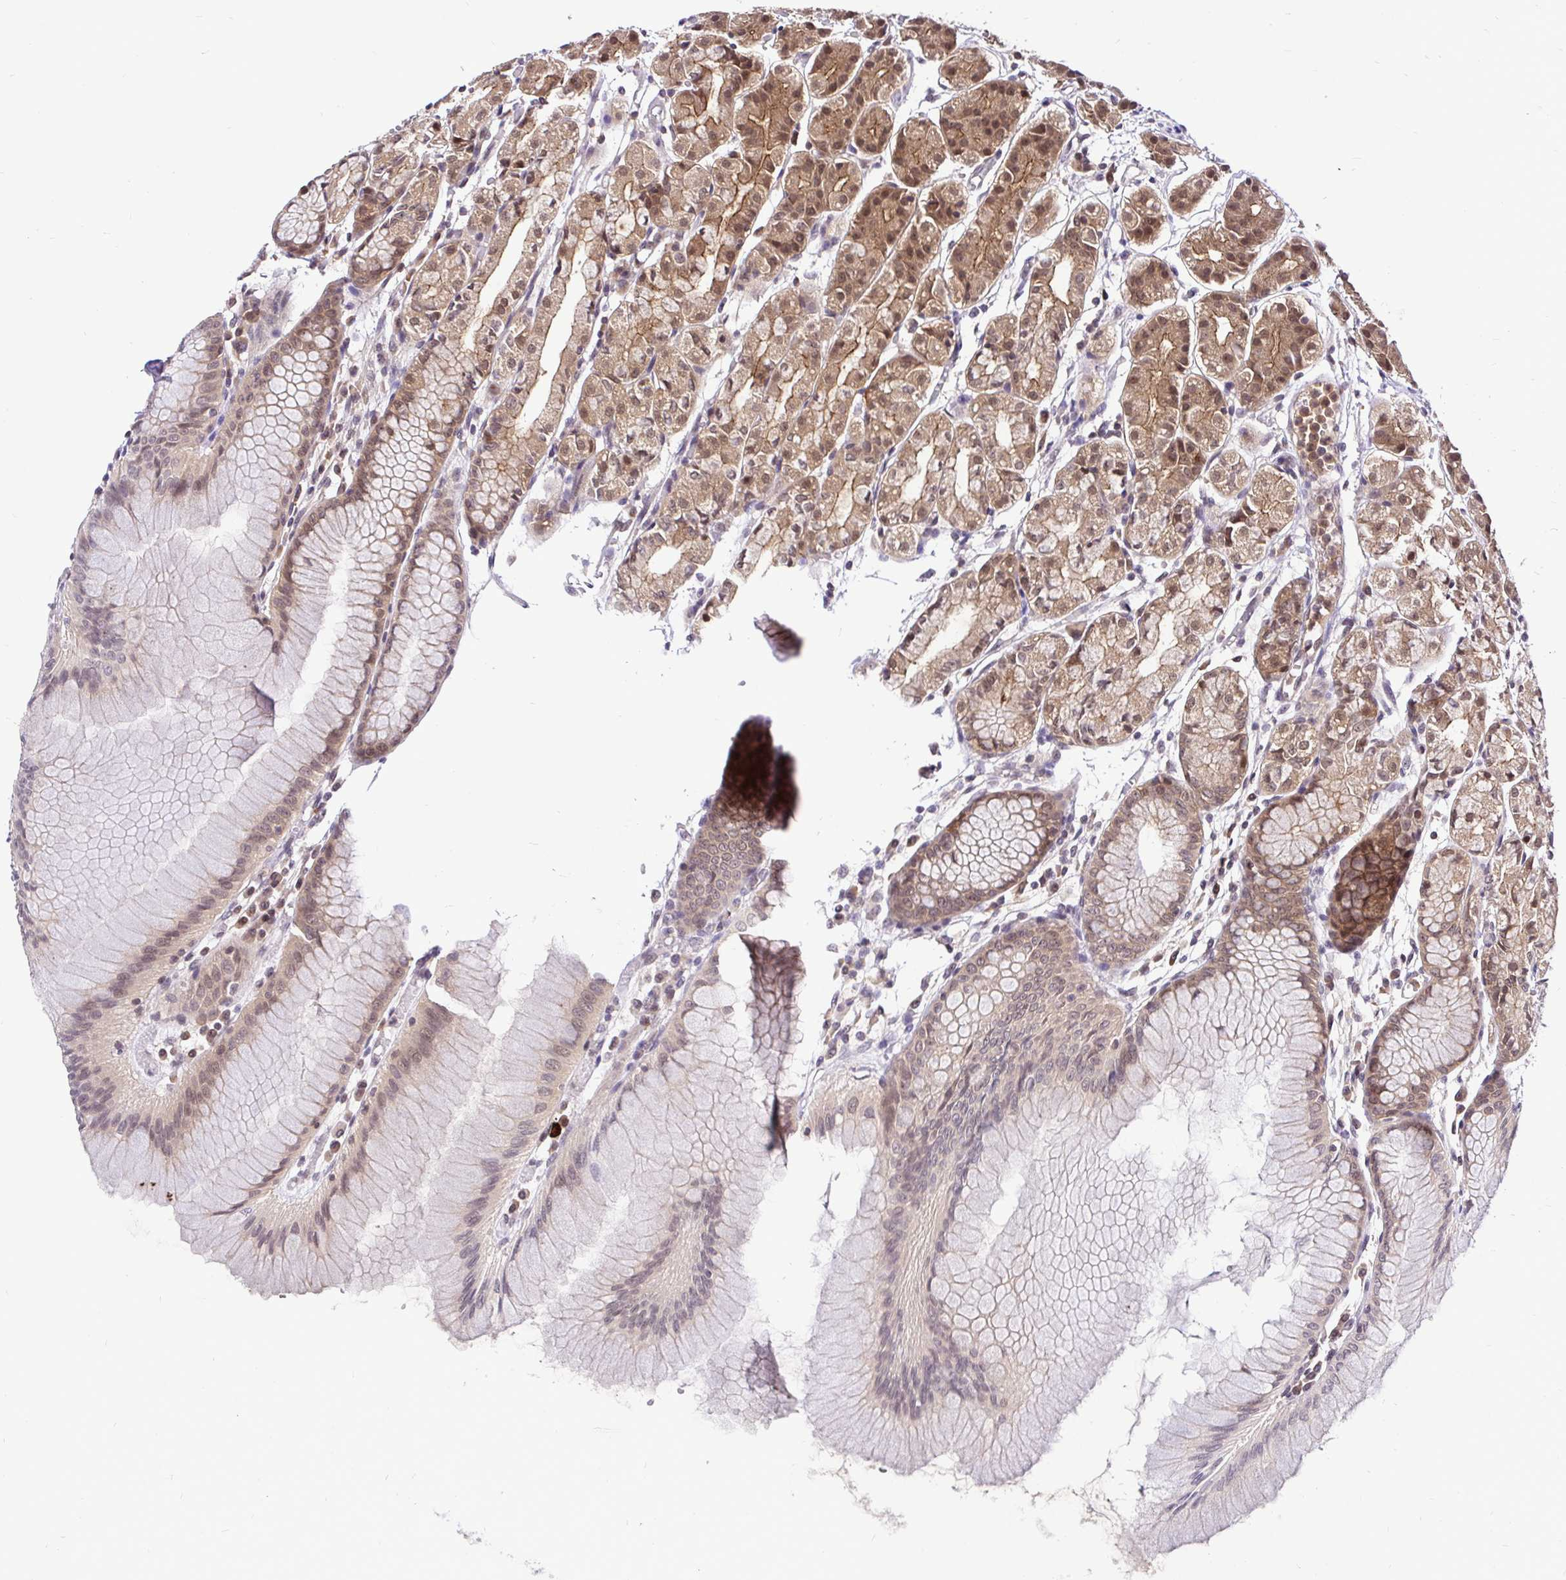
{"staining": {"intensity": "moderate", "quantity": ">75%", "location": "cytoplasmic/membranous,nuclear"}, "tissue": "stomach", "cell_type": "Glandular cells", "image_type": "normal", "snomed": [{"axis": "morphology", "description": "Normal tissue, NOS"}, {"axis": "topography", "description": "Stomach"}], "caption": "IHC of unremarkable human stomach demonstrates medium levels of moderate cytoplasmic/membranous,nuclear positivity in about >75% of glandular cells.", "gene": "UBE2M", "patient": {"sex": "female", "age": 57}}